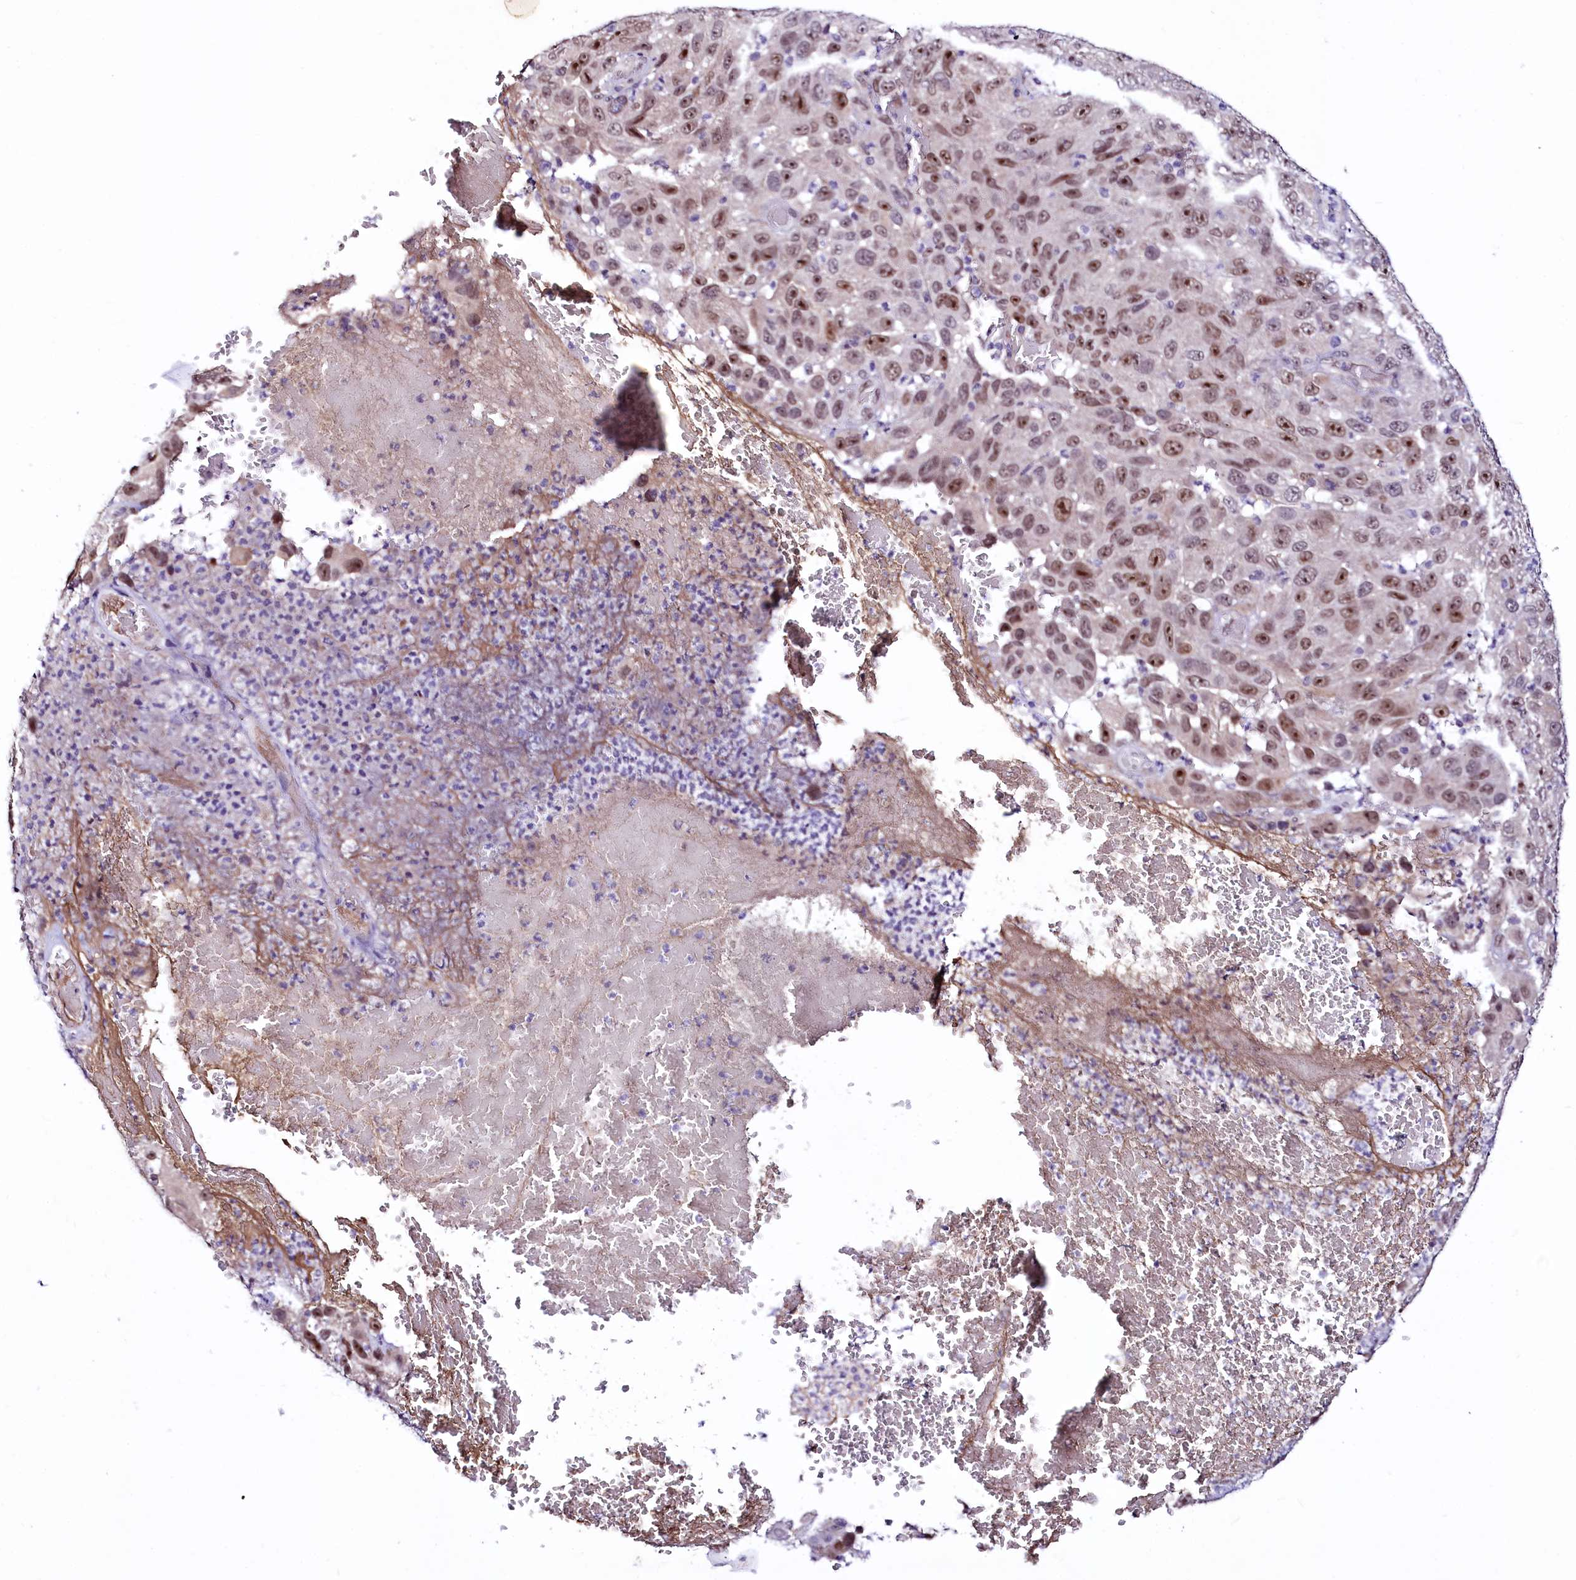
{"staining": {"intensity": "moderate", "quantity": "25%-75%", "location": "nuclear"}, "tissue": "melanoma", "cell_type": "Tumor cells", "image_type": "cancer", "snomed": [{"axis": "morphology", "description": "Normal tissue, NOS"}, {"axis": "morphology", "description": "Malignant melanoma, NOS"}, {"axis": "topography", "description": "Skin"}], "caption": "Malignant melanoma was stained to show a protein in brown. There is medium levels of moderate nuclear positivity in about 25%-75% of tumor cells.", "gene": "LEUTX", "patient": {"sex": "female", "age": 96}}